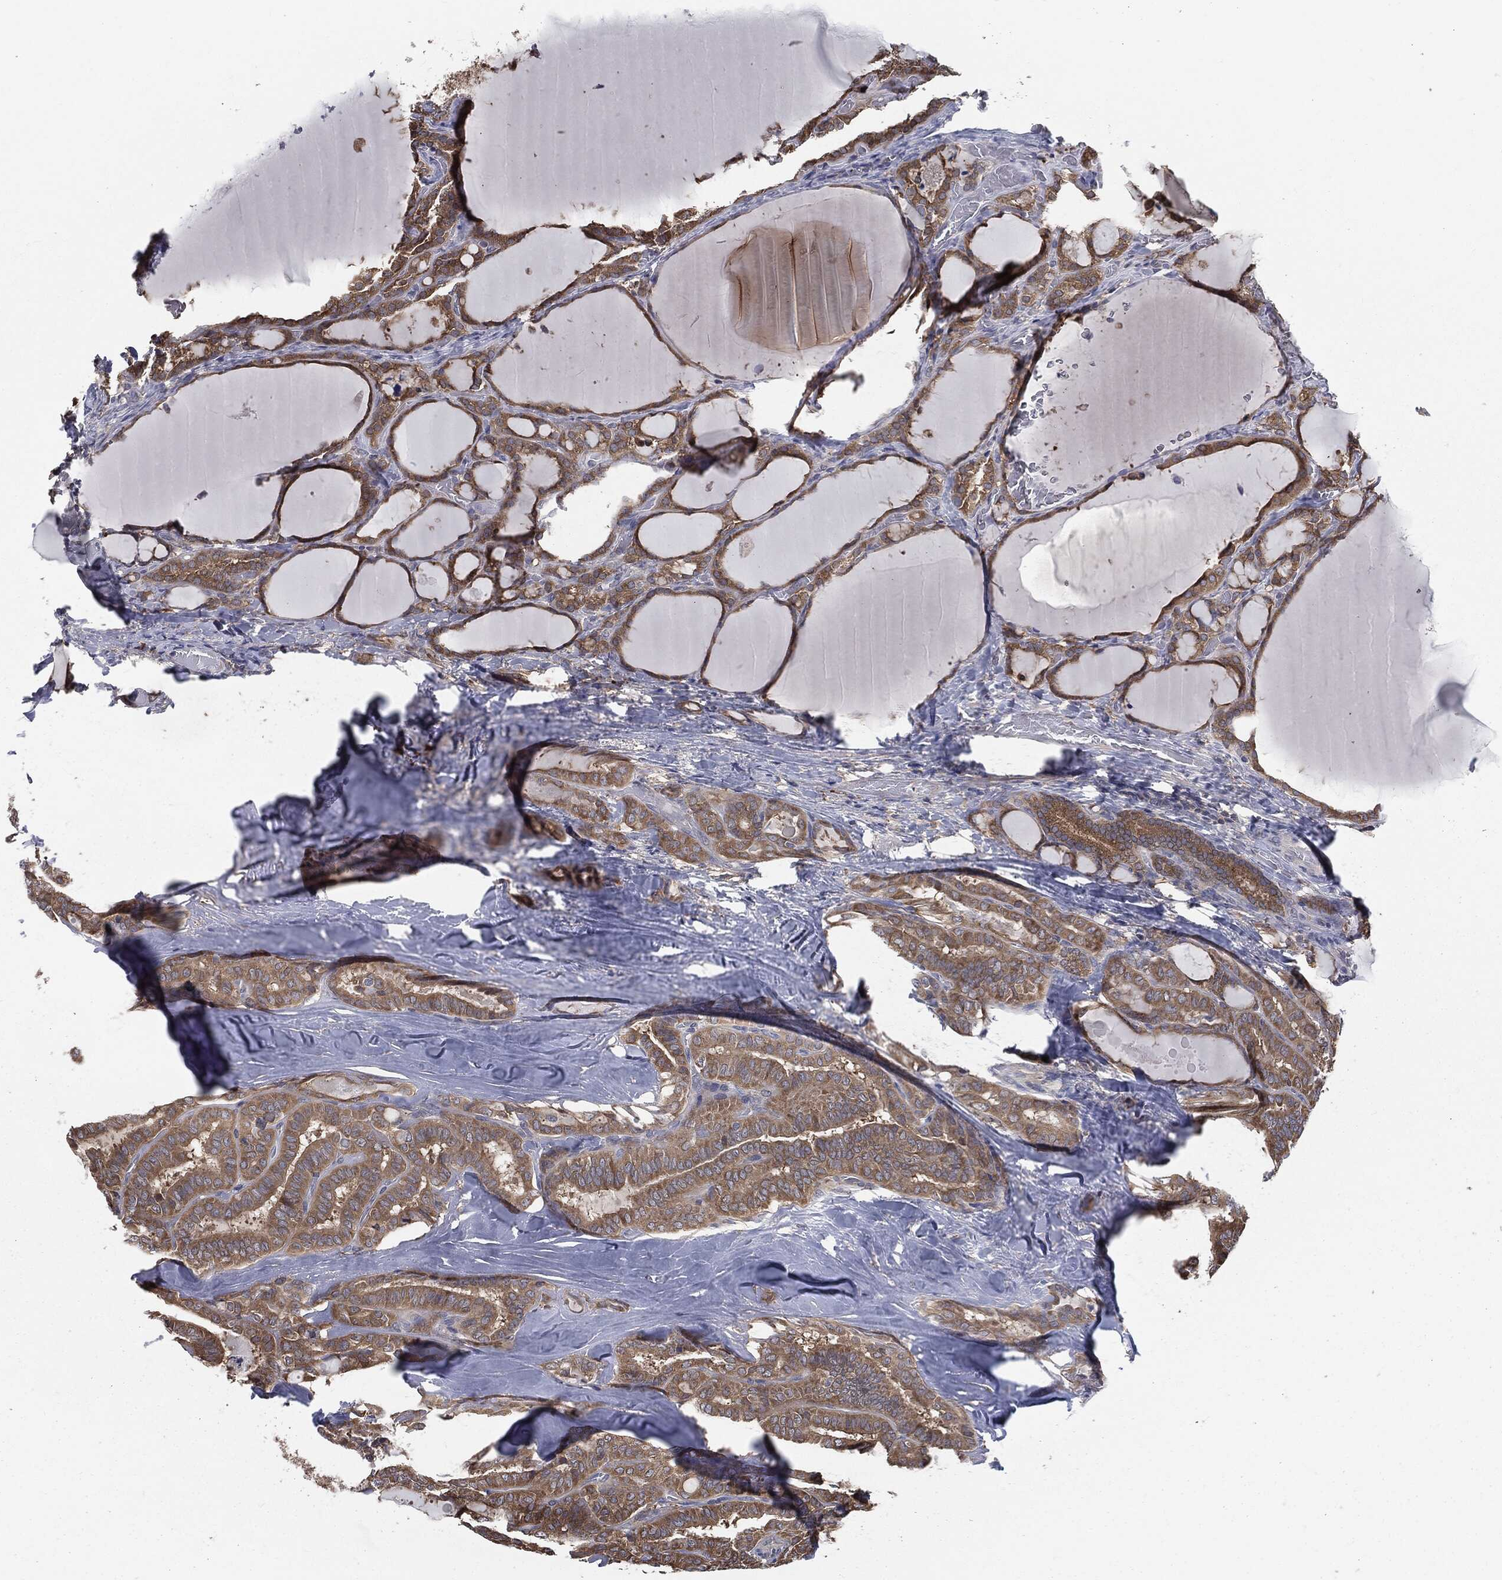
{"staining": {"intensity": "moderate", "quantity": ">75%", "location": "cytoplasmic/membranous"}, "tissue": "thyroid cancer", "cell_type": "Tumor cells", "image_type": "cancer", "snomed": [{"axis": "morphology", "description": "Papillary adenocarcinoma, NOS"}, {"axis": "topography", "description": "Thyroid gland"}], "caption": "A photomicrograph of thyroid cancer stained for a protein shows moderate cytoplasmic/membranous brown staining in tumor cells.", "gene": "PRDX4", "patient": {"sex": "female", "age": 39}}